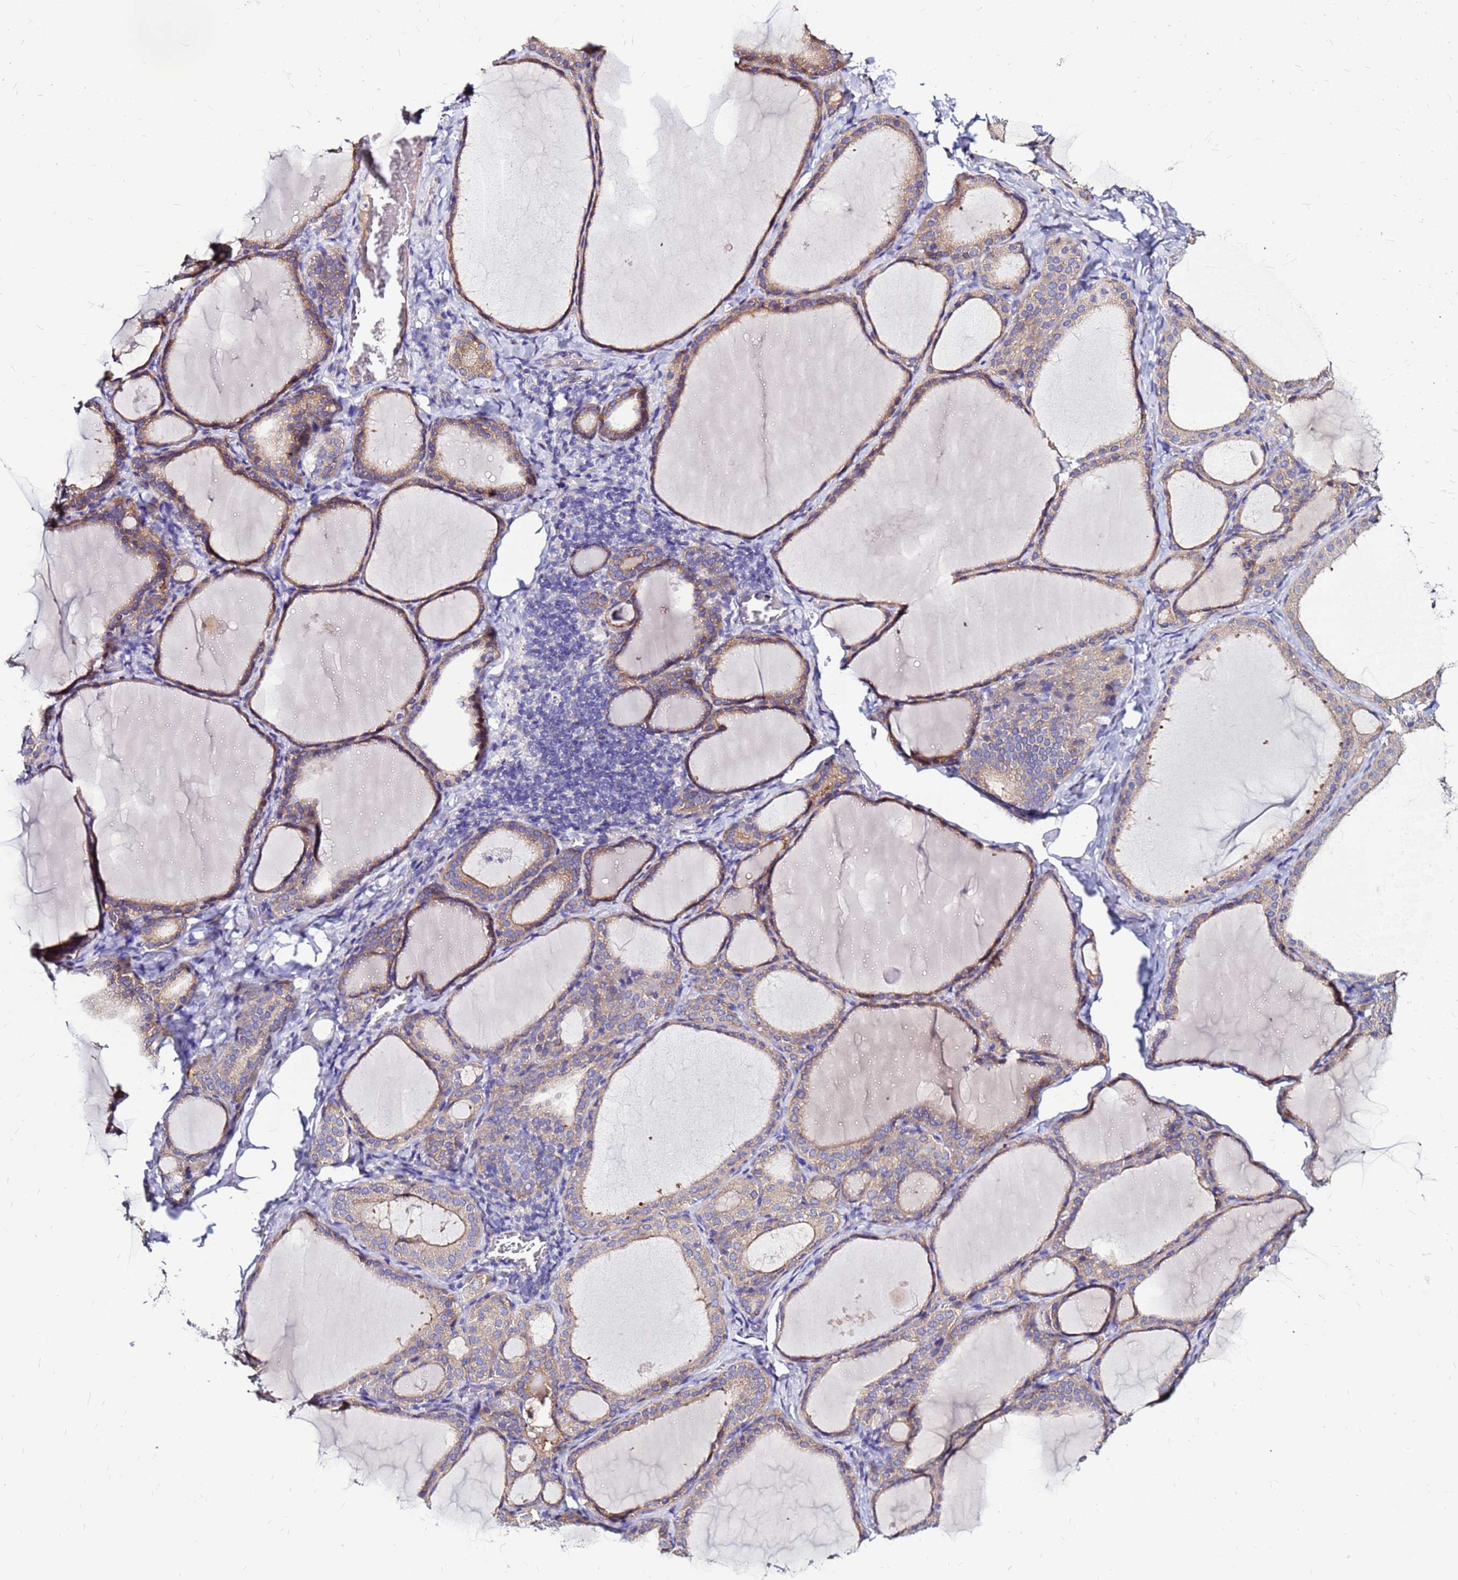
{"staining": {"intensity": "moderate", "quantity": "25%-75%", "location": "cytoplasmic/membranous"}, "tissue": "thyroid gland", "cell_type": "Glandular cells", "image_type": "normal", "snomed": [{"axis": "morphology", "description": "Normal tissue, NOS"}, {"axis": "topography", "description": "Thyroid gland"}], "caption": "Immunohistochemistry (IHC) micrograph of normal human thyroid gland stained for a protein (brown), which exhibits medium levels of moderate cytoplasmic/membranous positivity in about 25%-75% of glandular cells.", "gene": "ARHGEF35", "patient": {"sex": "female", "age": 39}}